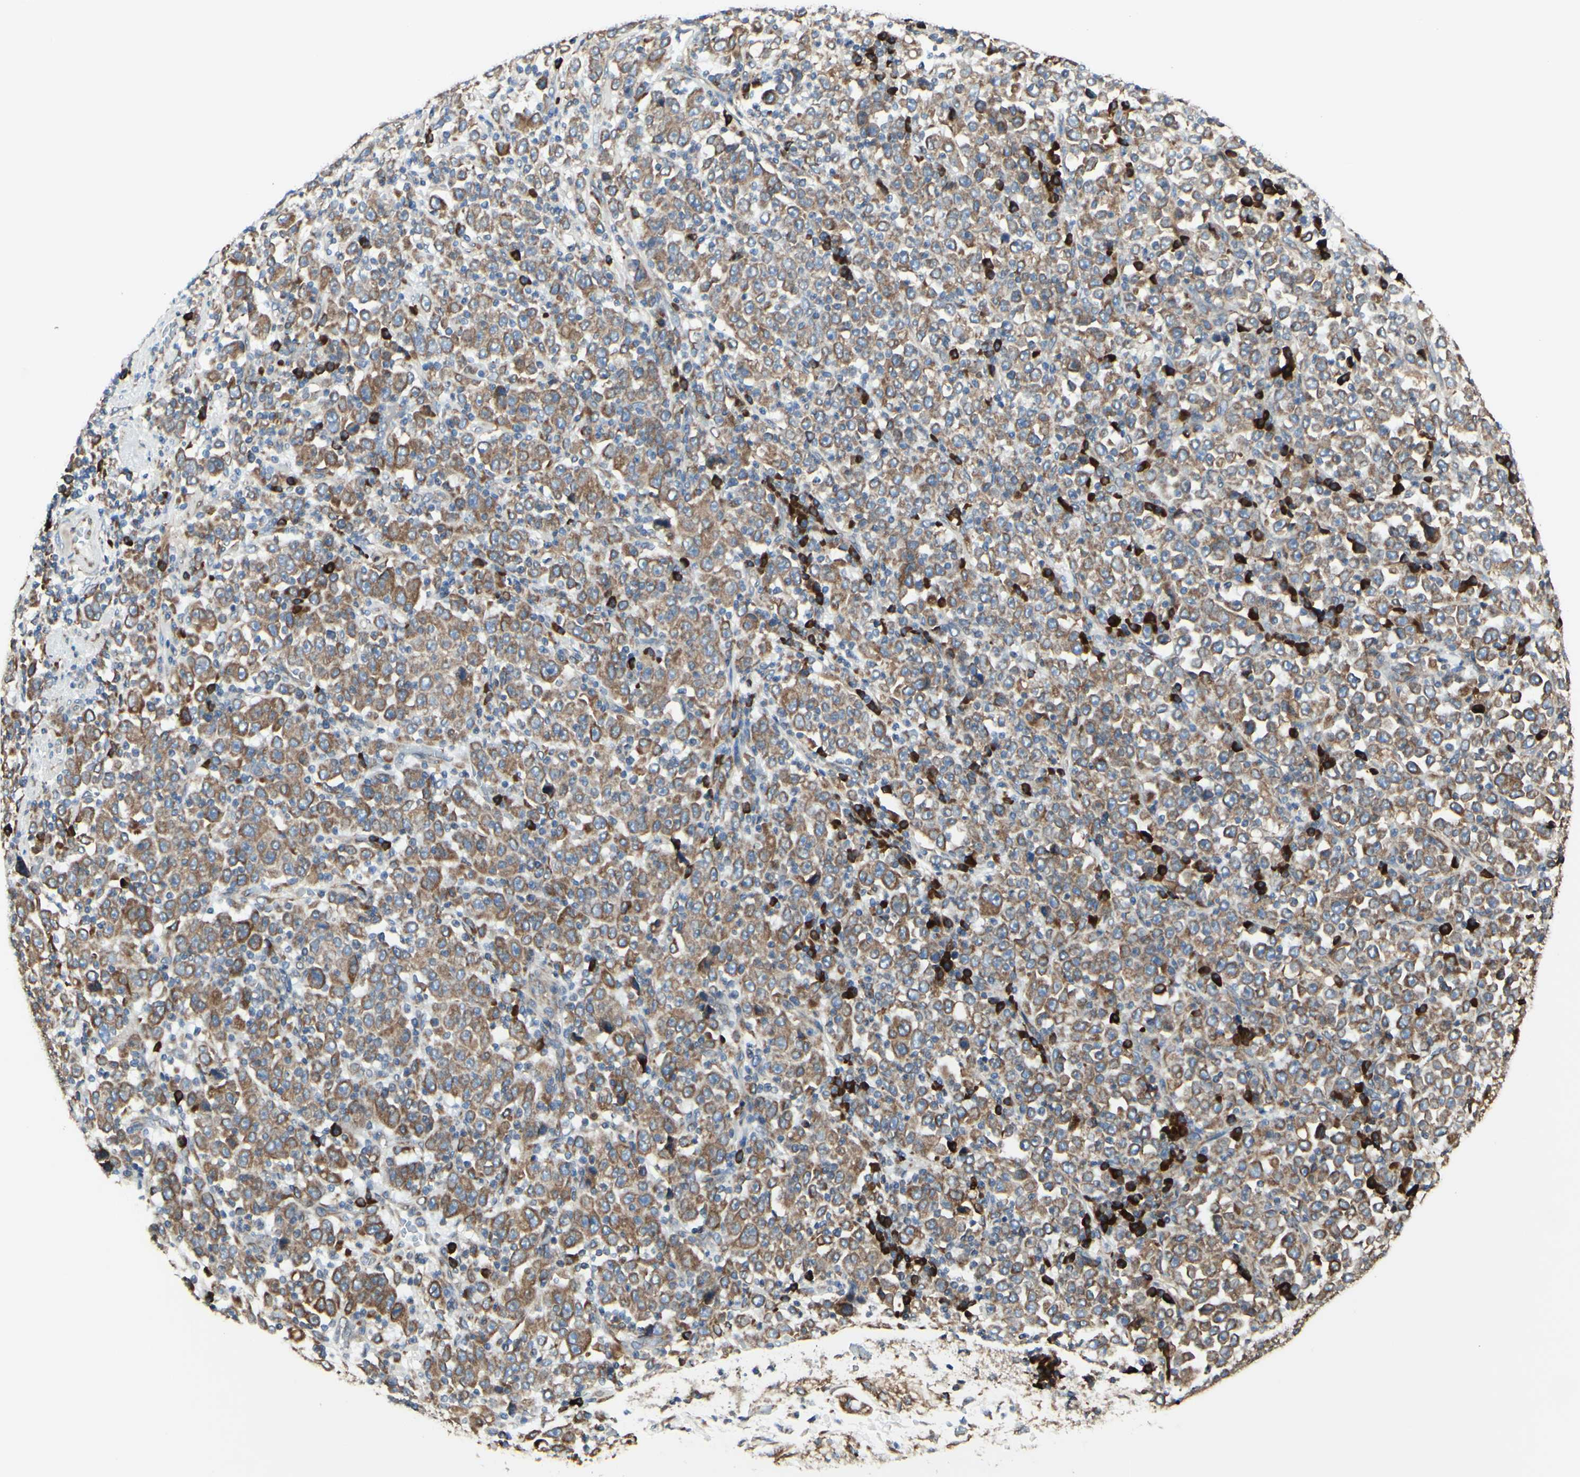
{"staining": {"intensity": "moderate", "quantity": ">75%", "location": "cytoplasmic/membranous"}, "tissue": "stomach cancer", "cell_type": "Tumor cells", "image_type": "cancer", "snomed": [{"axis": "morphology", "description": "Normal tissue, NOS"}, {"axis": "morphology", "description": "Adenocarcinoma, NOS"}, {"axis": "topography", "description": "Stomach, upper"}, {"axis": "topography", "description": "Stomach"}], "caption": "This is a histology image of IHC staining of stomach cancer, which shows moderate positivity in the cytoplasmic/membranous of tumor cells.", "gene": "DNAJB11", "patient": {"sex": "male", "age": 59}}